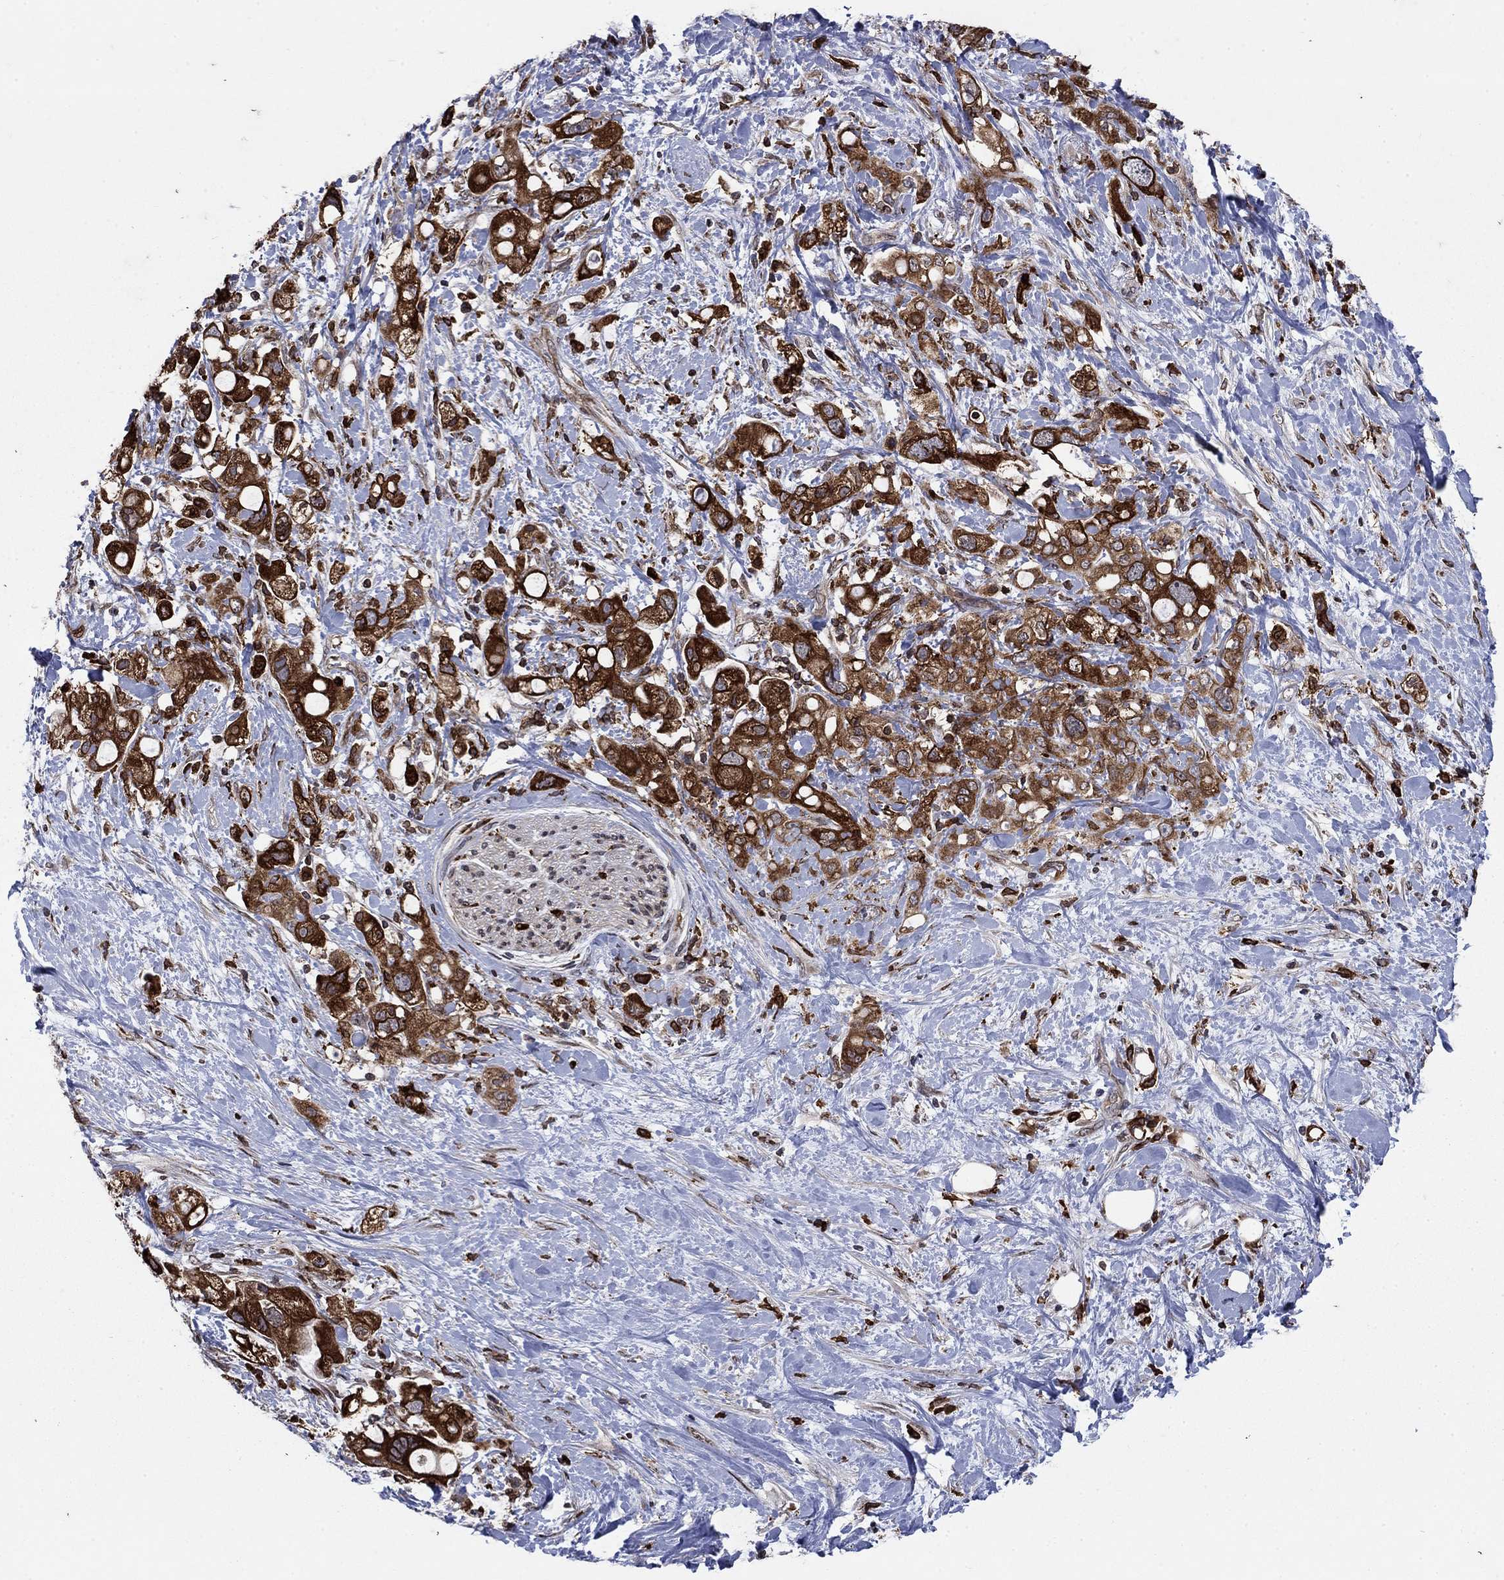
{"staining": {"intensity": "strong", "quantity": ">75%", "location": "cytoplasmic/membranous"}, "tissue": "pancreatic cancer", "cell_type": "Tumor cells", "image_type": "cancer", "snomed": [{"axis": "morphology", "description": "Adenocarcinoma, NOS"}, {"axis": "topography", "description": "Pancreas"}], "caption": "Pancreatic cancer (adenocarcinoma) was stained to show a protein in brown. There is high levels of strong cytoplasmic/membranous positivity in about >75% of tumor cells.", "gene": "DHRS7", "patient": {"sex": "female", "age": 56}}